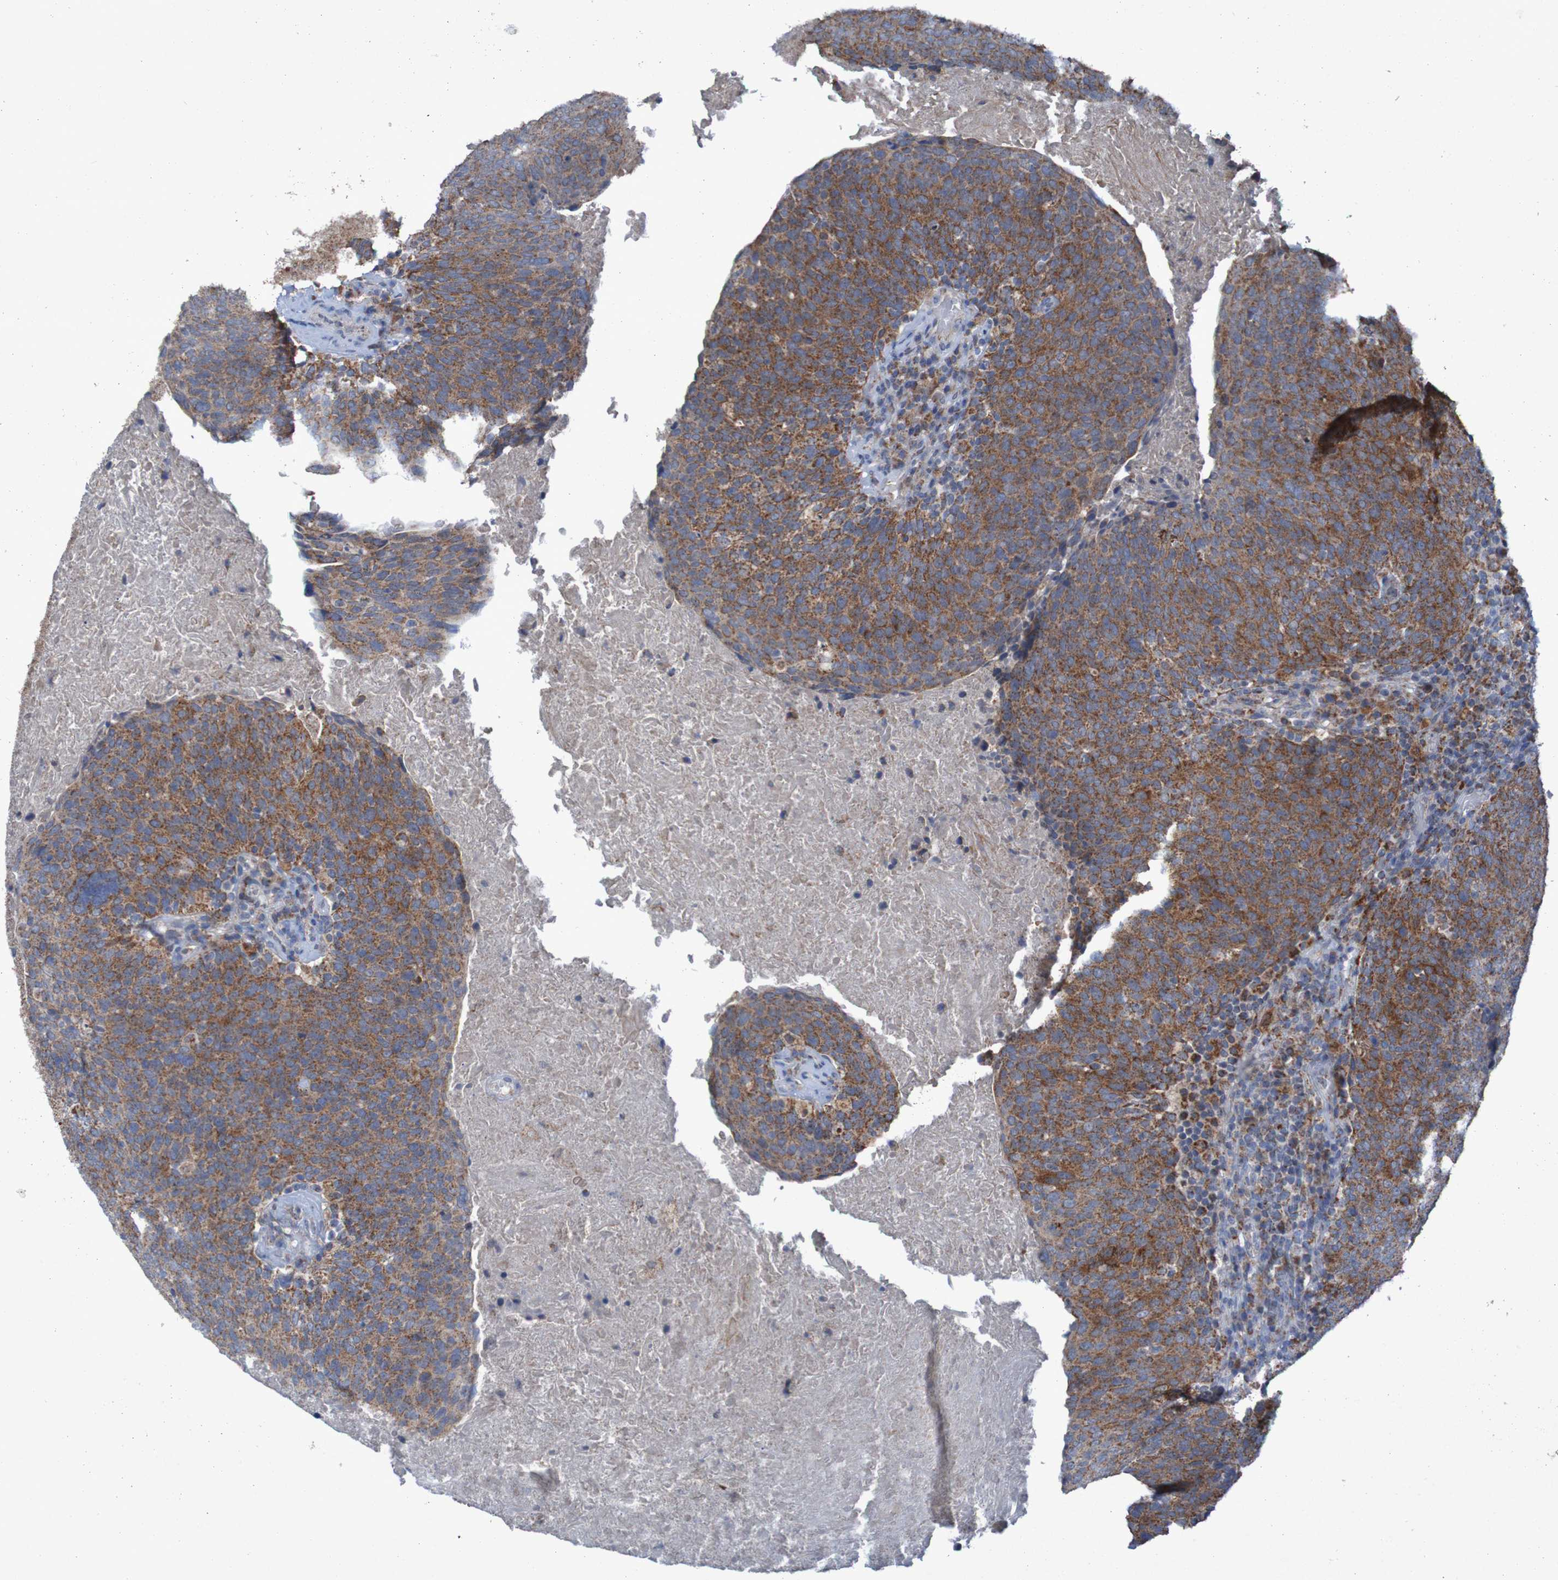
{"staining": {"intensity": "moderate", "quantity": ">75%", "location": "cytoplasmic/membranous"}, "tissue": "head and neck cancer", "cell_type": "Tumor cells", "image_type": "cancer", "snomed": [{"axis": "morphology", "description": "Squamous cell carcinoma, NOS"}, {"axis": "morphology", "description": "Squamous cell carcinoma, metastatic, NOS"}, {"axis": "topography", "description": "Lymph node"}, {"axis": "topography", "description": "Head-Neck"}], "caption": "Immunohistochemical staining of human head and neck metastatic squamous cell carcinoma reveals moderate cytoplasmic/membranous protein expression in about >75% of tumor cells. (brown staining indicates protein expression, while blue staining denotes nuclei).", "gene": "CCDC51", "patient": {"sex": "male", "age": 62}}